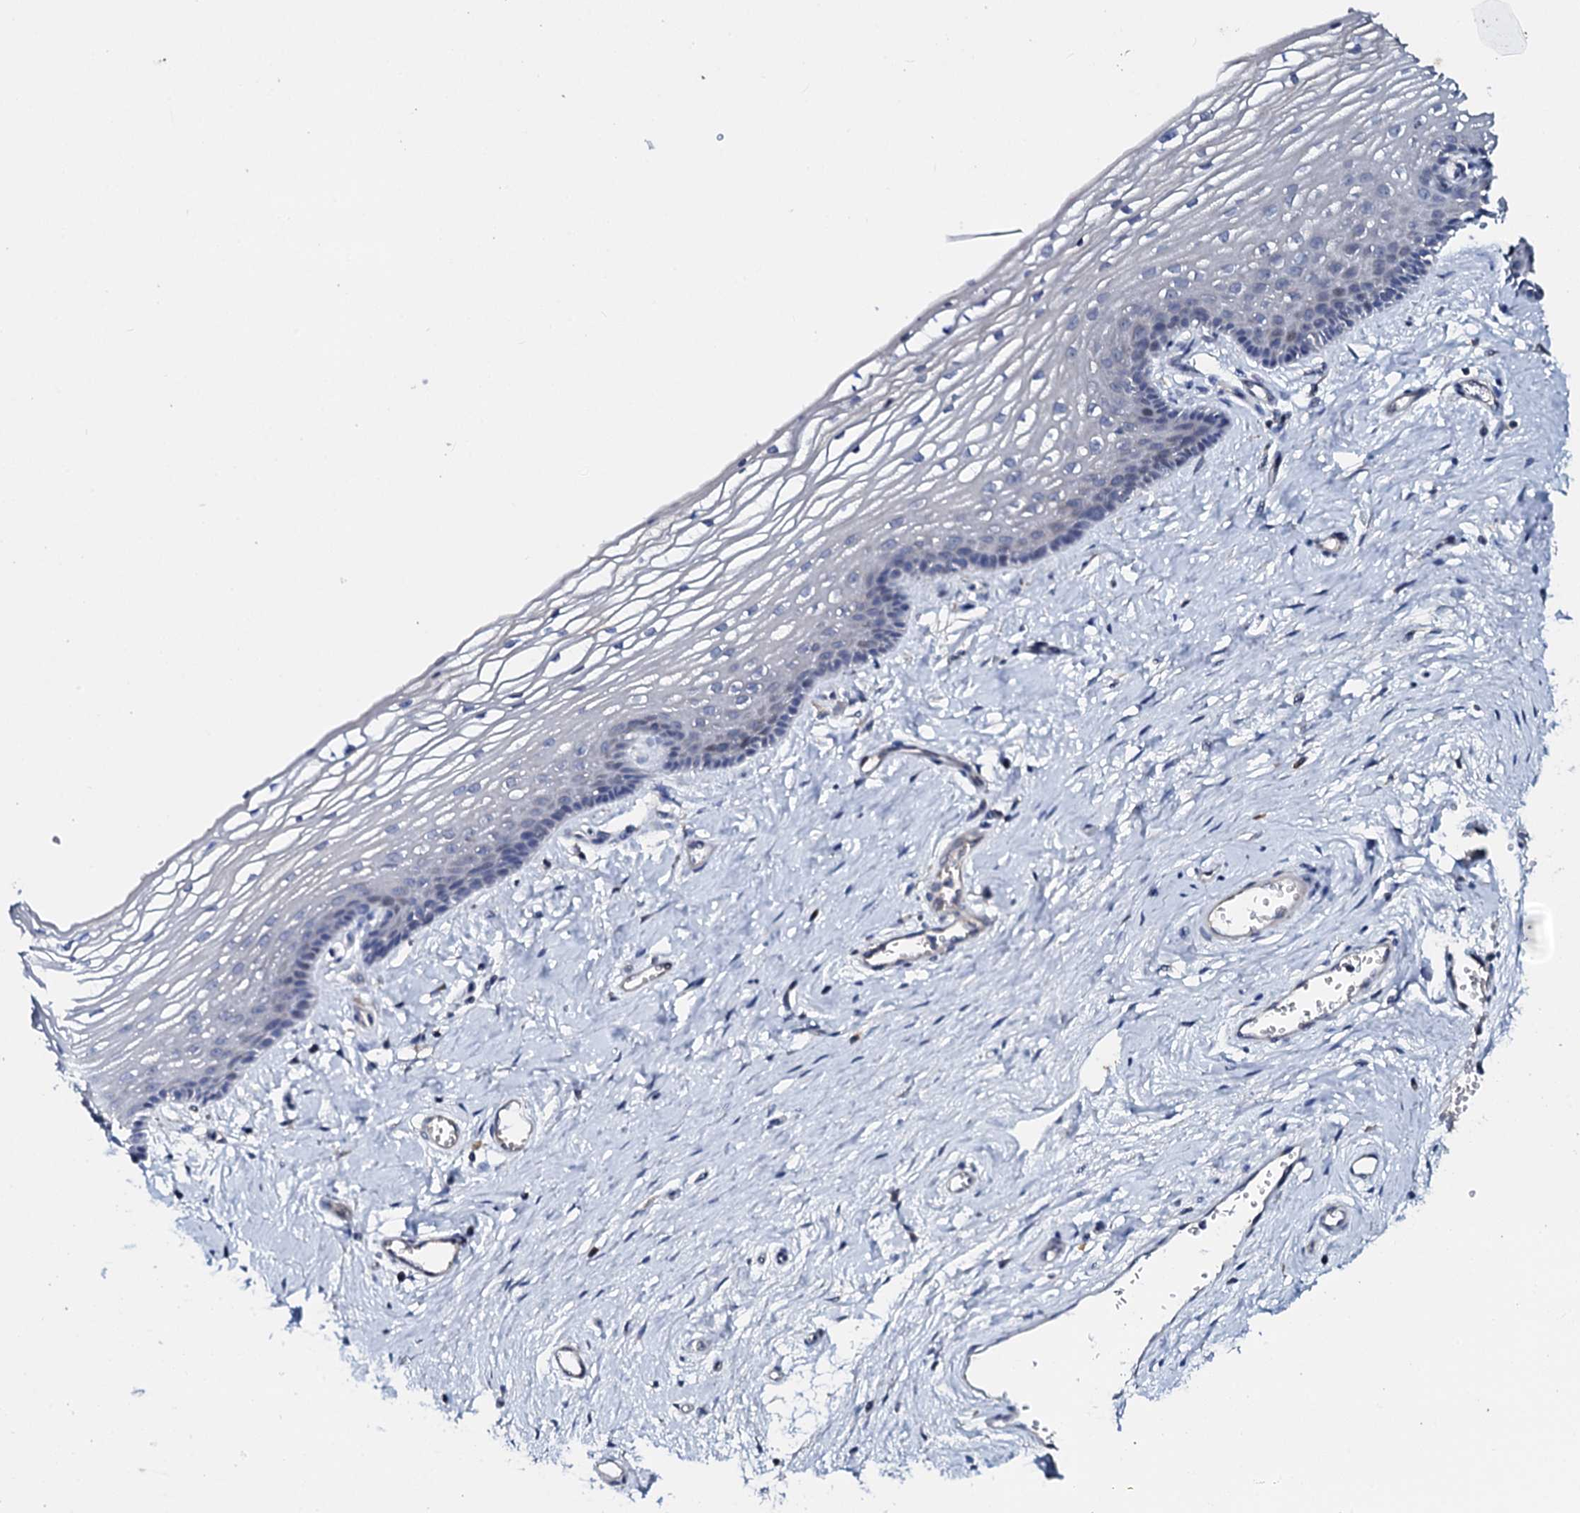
{"staining": {"intensity": "negative", "quantity": "none", "location": "none"}, "tissue": "vagina", "cell_type": "Squamous epithelial cells", "image_type": "normal", "snomed": [{"axis": "morphology", "description": "Normal tissue, NOS"}, {"axis": "topography", "description": "Vagina"}], "caption": "High magnification brightfield microscopy of normal vagina stained with DAB (brown) and counterstained with hematoxylin (blue): squamous epithelial cells show no significant positivity.", "gene": "SLC37A4", "patient": {"sex": "female", "age": 46}}